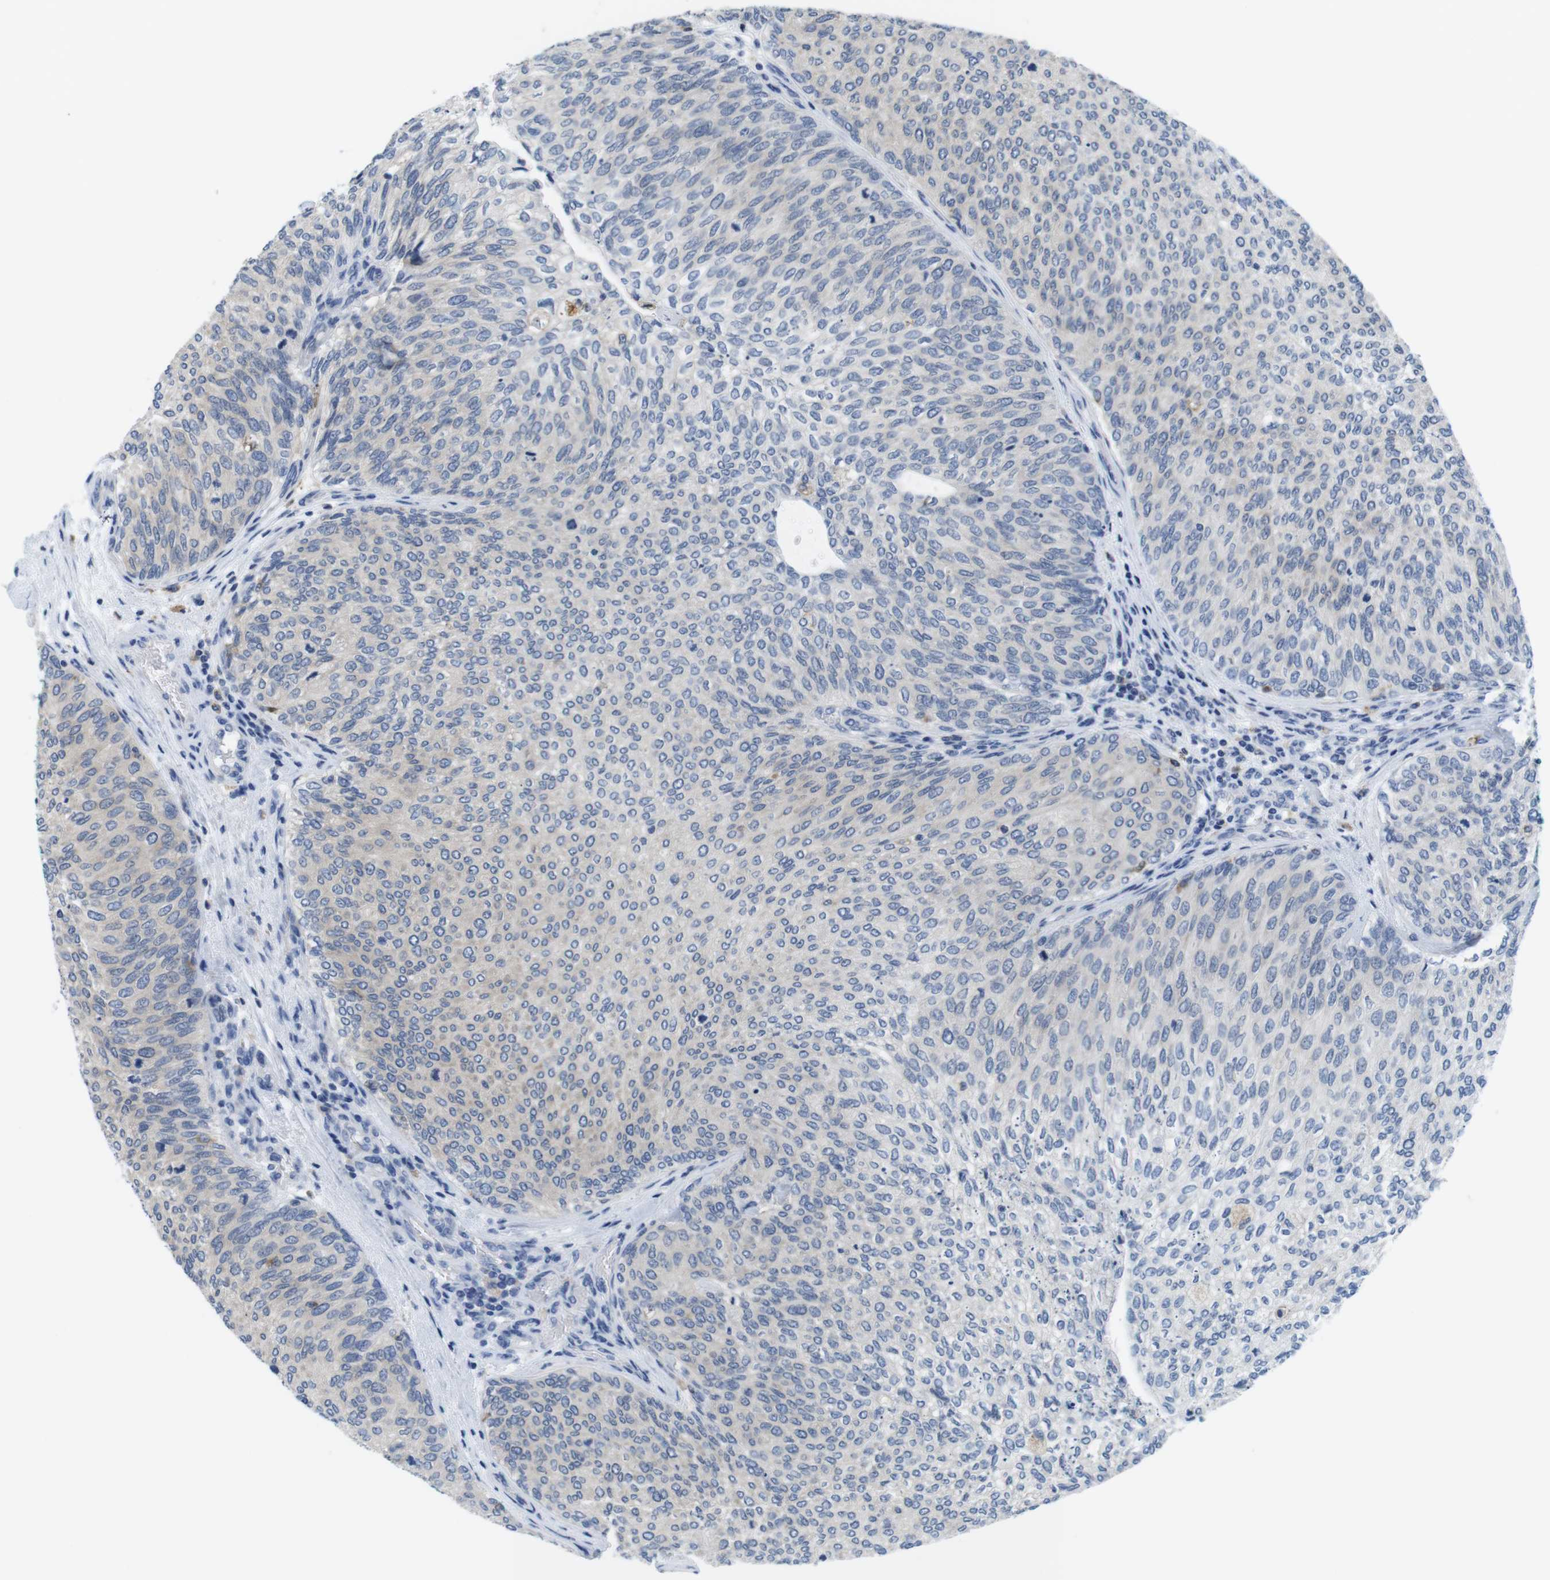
{"staining": {"intensity": "weak", "quantity": "25%-75%", "location": "cytoplasmic/membranous"}, "tissue": "urothelial cancer", "cell_type": "Tumor cells", "image_type": "cancer", "snomed": [{"axis": "morphology", "description": "Urothelial carcinoma, Low grade"}, {"axis": "topography", "description": "Urinary bladder"}], "caption": "Weak cytoplasmic/membranous expression for a protein is seen in approximately 25%-75% of tumor cells of urothelial carcinoma (low-grade) using immunohistochemistry.", "gene": "CNGA2", "patient": {"sex": "female", "age": 79}}